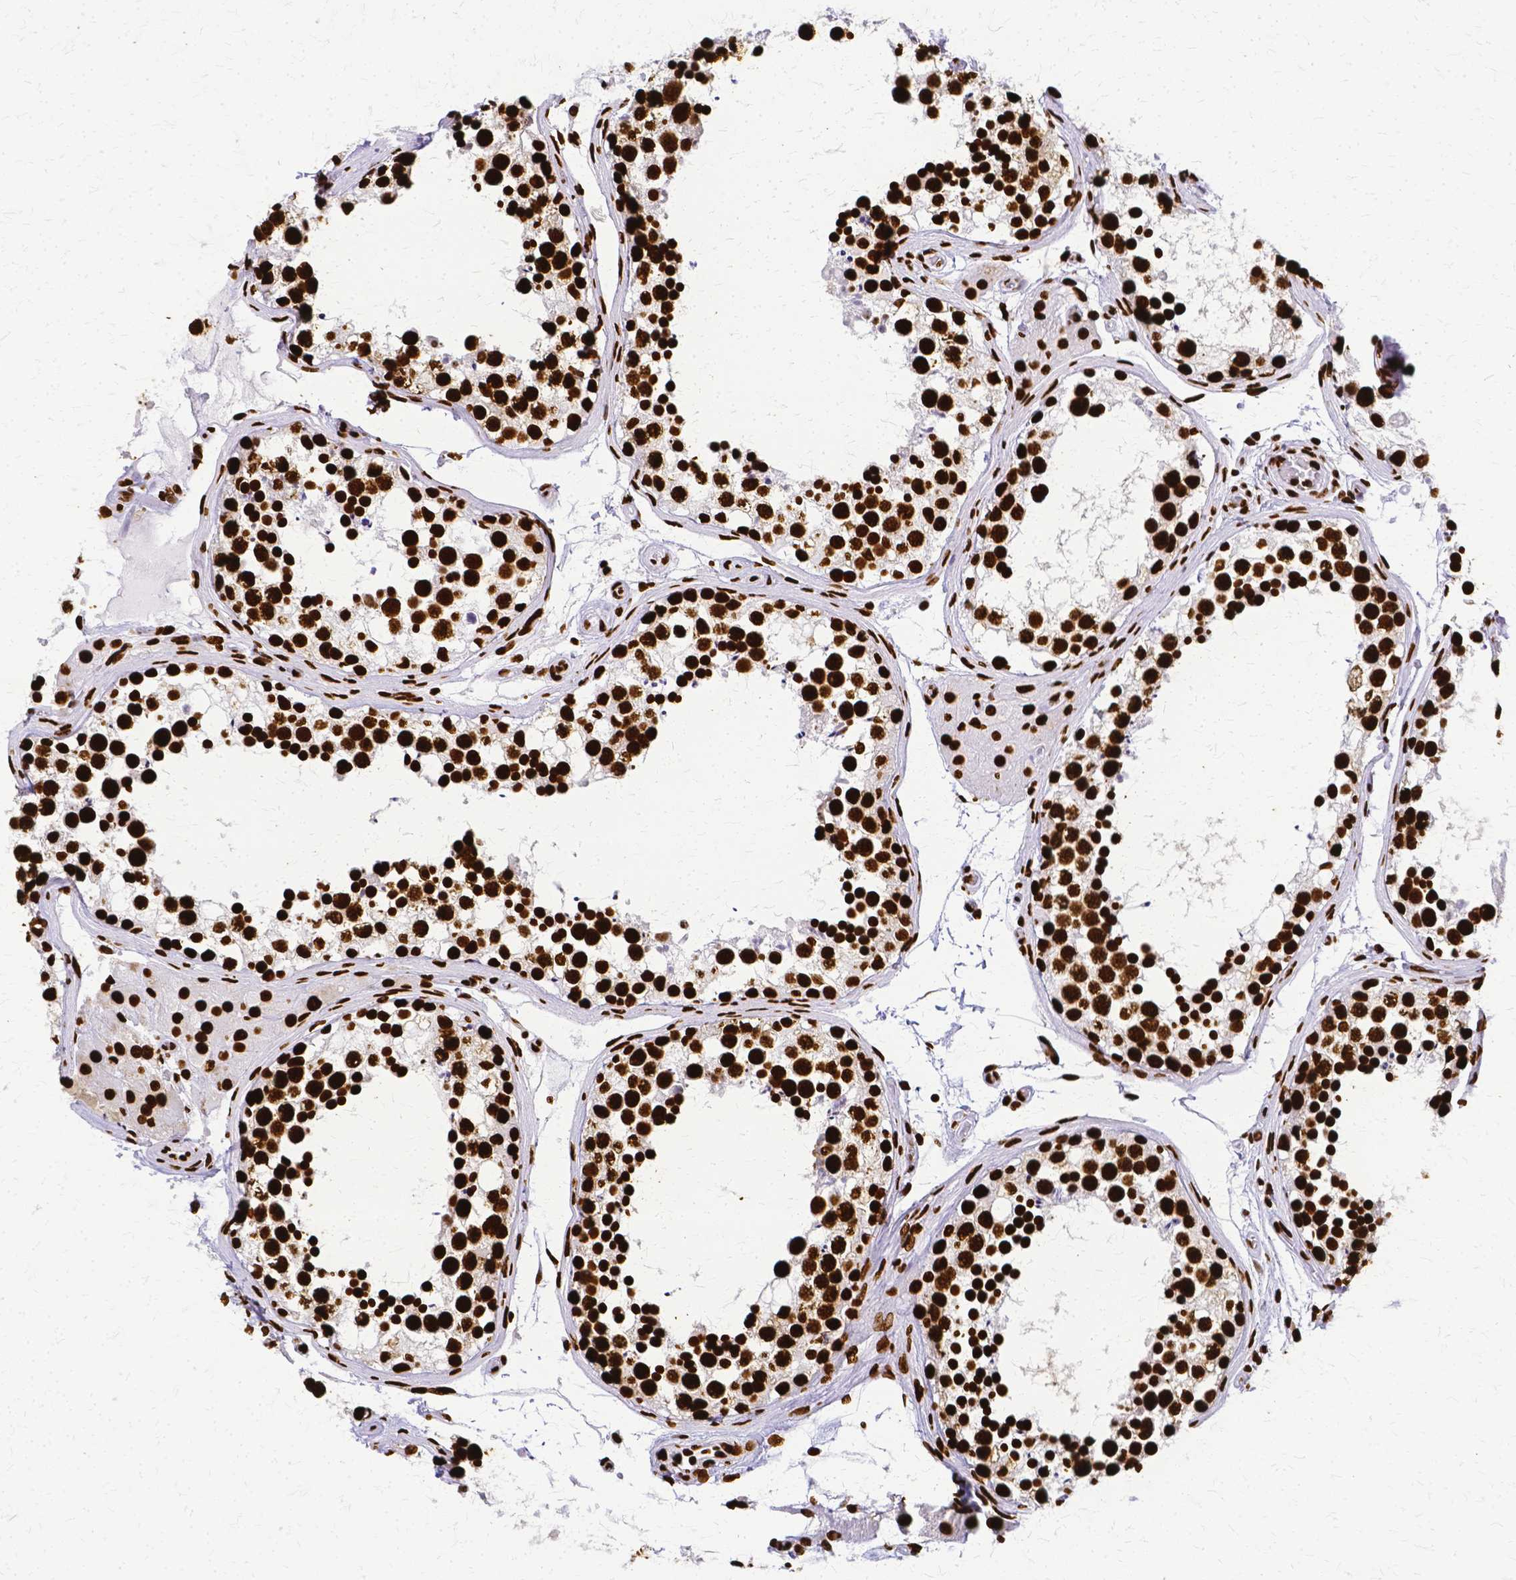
{"staining": {"intensity": "strong", "quantity": ">75%", "location": "nuclear"}, "tissue": "testis", "cell_type": "Cells in seminiferous ducts", "image_type": "normal", "snomed": [{"axis": "morphology", "description": "Normal tissue, NOS"}, {"axis": "morphology", "description": "Seminoma, NOS"}, {"axis": "topography", "description": "Testis"}], "caption": "Normal testis shows strong nuclear positivity in about >75% of cells in seminiferous ducts (IHC, brightfield microscopy, high magnification)..", "gene": "SFPQ", "patient": {"sex": "male", "age": 65}}